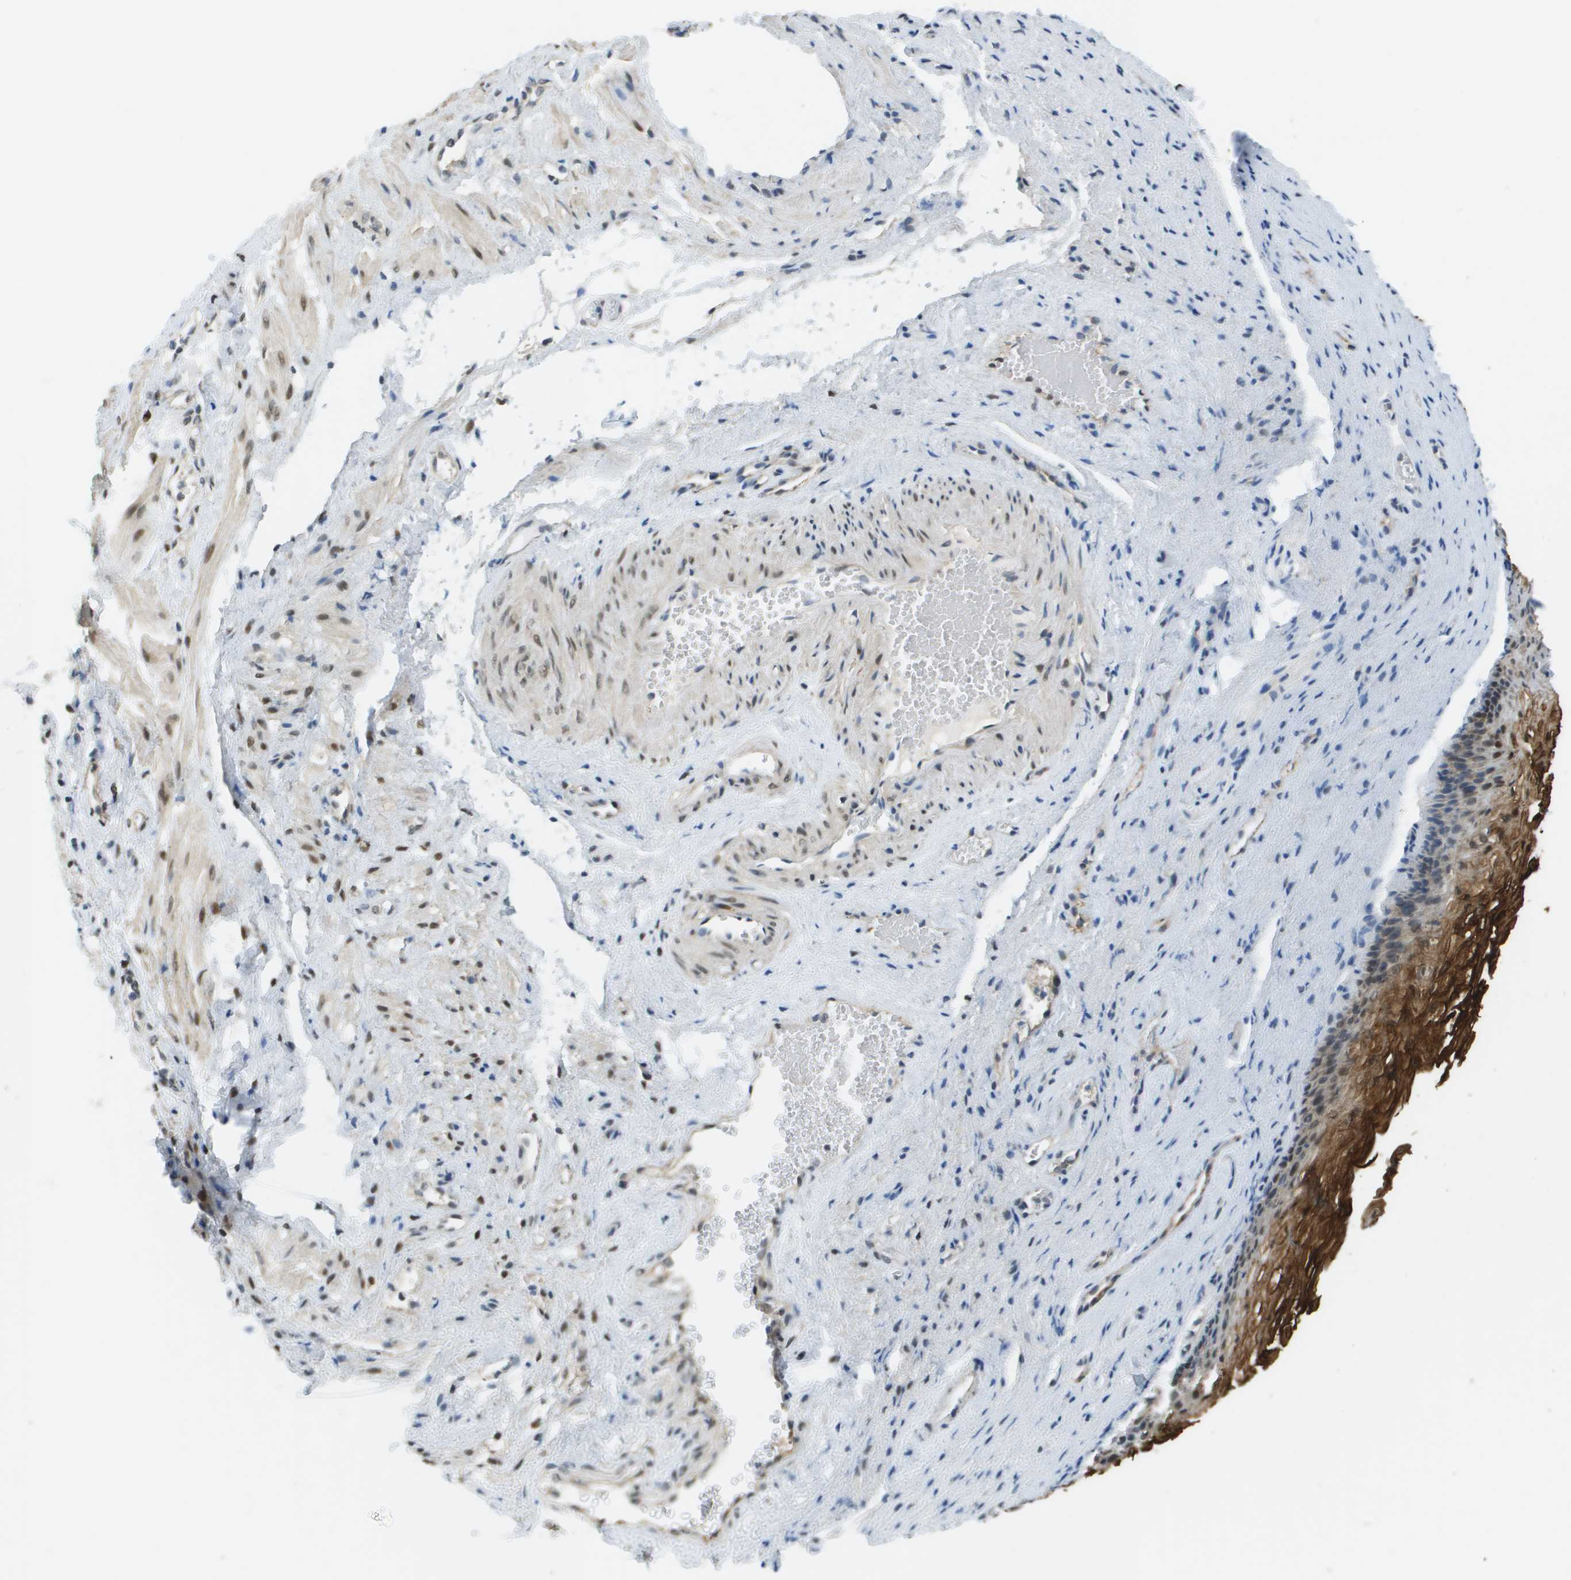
{"staining": {"intensity": "strong", "quantity": "25%-75%", "location": "cytoplasmic/membranous,nuclear"}, "tissue": "vagina", "cell_type": "Squamous epithelial cells", "image_type": "normal", "snomed": [{"axis": "morphology", "description": "Normal tissue, NOS"}, {"axis": "topography", "description": "Vagina"}], "caption": "Human vagina stained with a brown dye exhibits strong cytoplasmic/membranous,nuclear positive expression in about 25%-75% of squamous epithelial cells.", "gene": "ARID1B", "patient": {"sex": "female", "age": 34}}